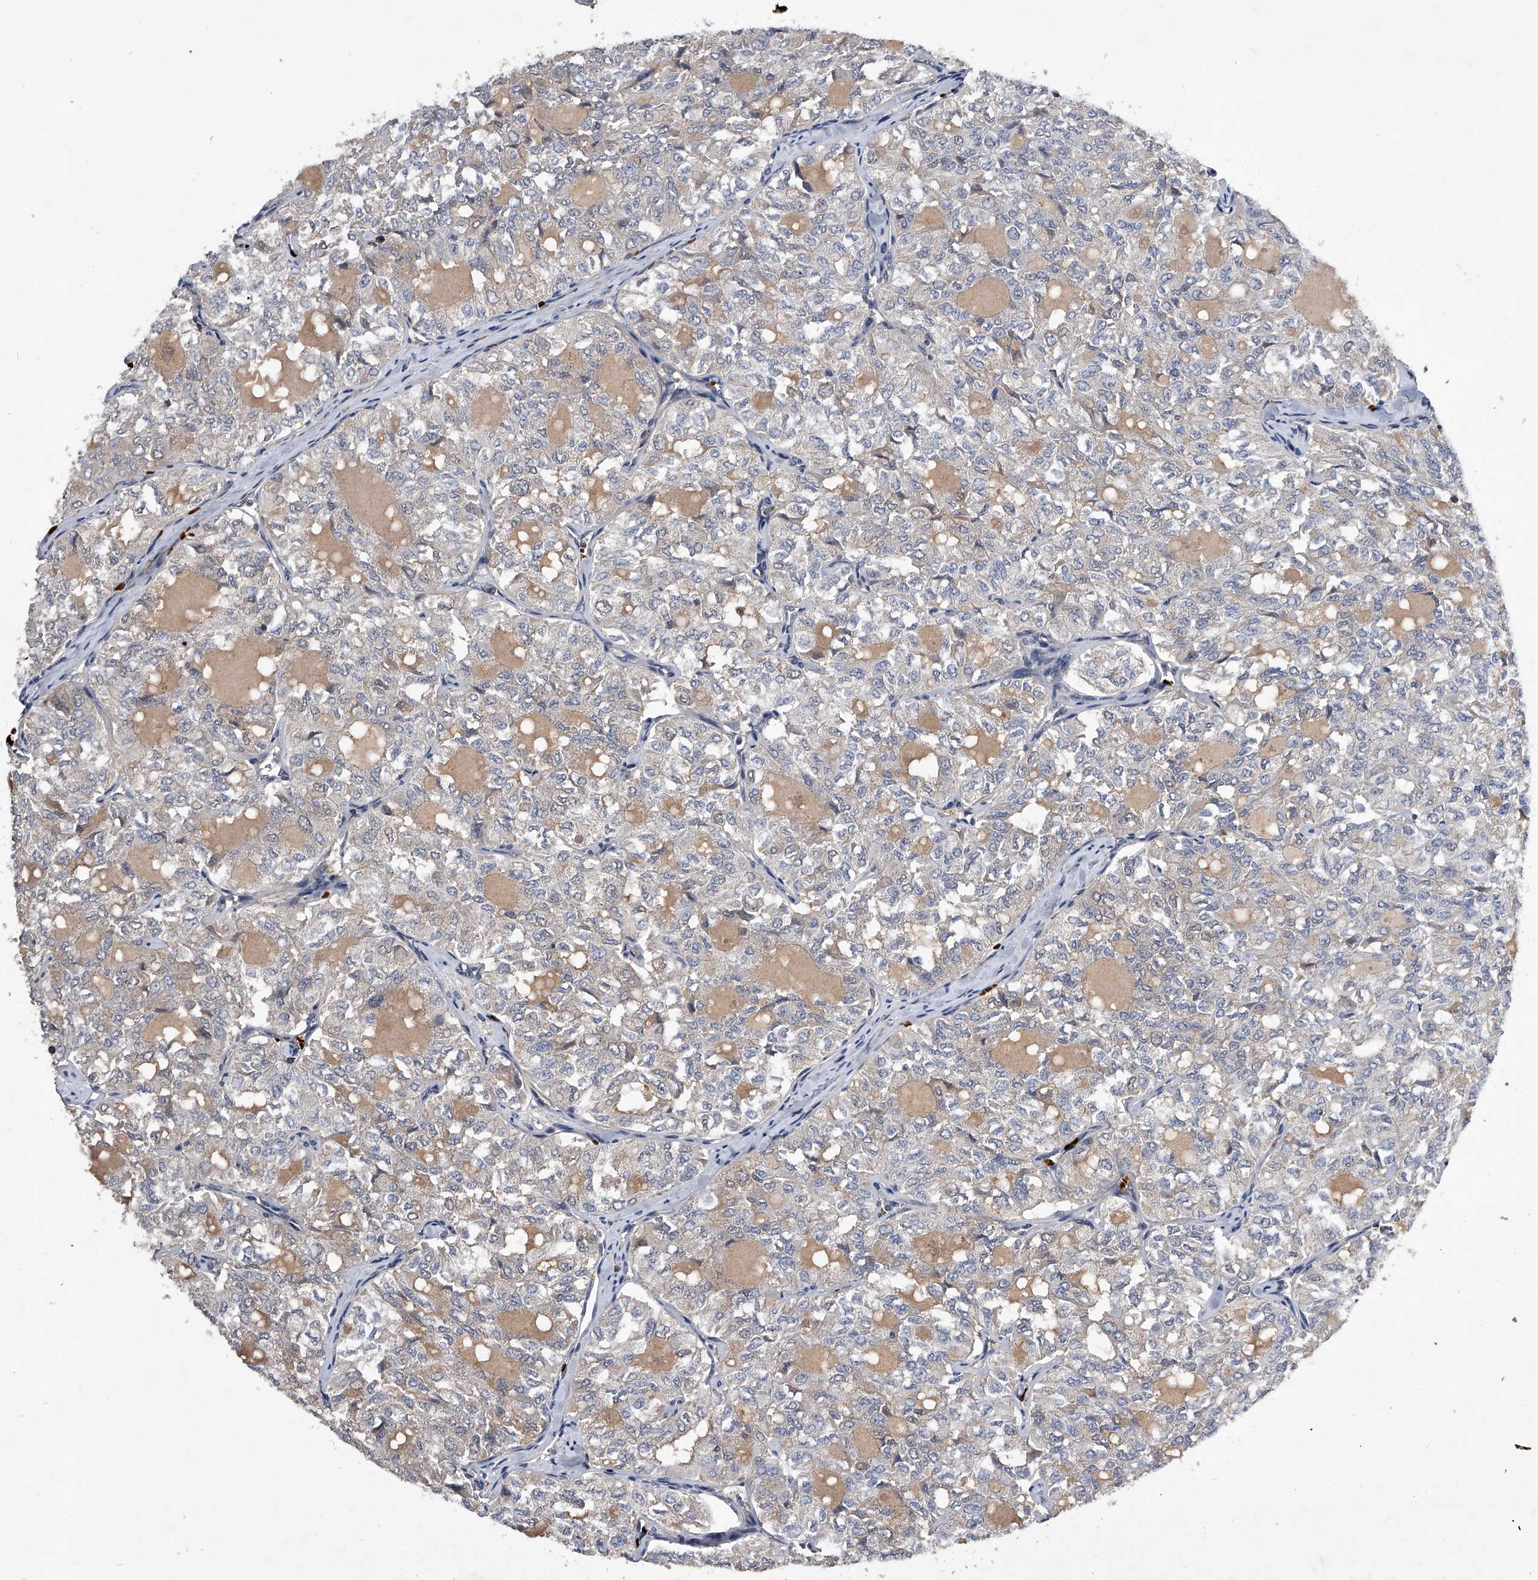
{"staining": {"intensity": "negative", "quantity": "none", "location": "none"}, "tissue": "thyroid cancer", "cell_type": "Tumor cells", "image_type": "cancer", "snomed": [{"axis": "morphology", "description": "Follicular adenoma carcinoma, NOS"}, {"axis": "topography", "description": "Thyroid gland"}], "caption": "This is an immunohistochemistry histopathology image of human thyroid cancer. There is no positivity in tumor cells.", "gene": "ZNF30", "patient": {"sex": "male", "age": 75}}